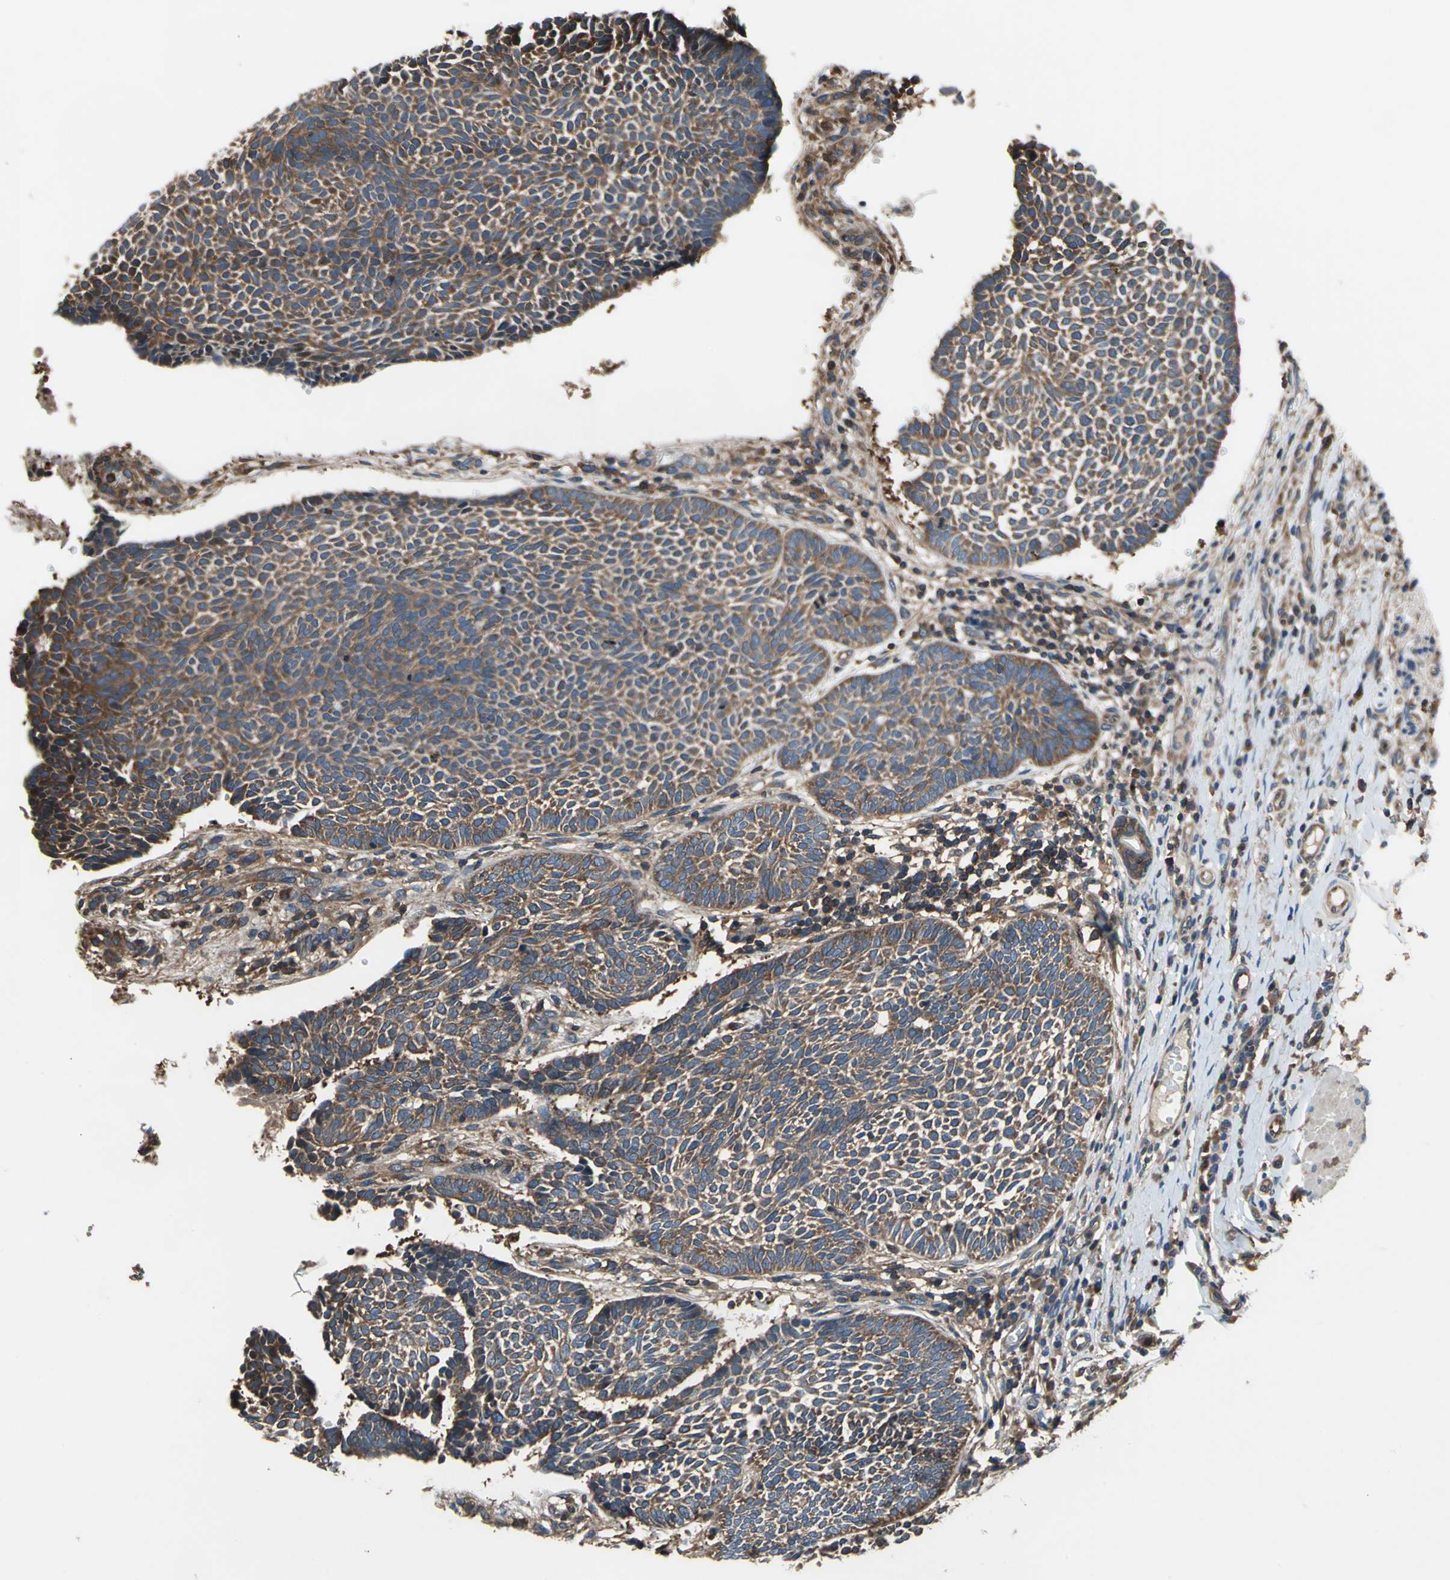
{"staining": {"intensity": "strong", "quantity": ">75%", "location": "cytoplasmic/membranous"}, "tissue": "skin cancer", "cell_type": "Tumor cells", "image_type": "cancer", "snomed": [{"axis": "morphology", "description": "Normal tissue, NOS"}, {"axis": "morphology", "description": "Basal cell carcinoma"}, {"axis": "topography", "description": "Skin"}], "caption": "This photomicrograph shows immunohistochemistry (IHC) staining of human basal cell carcinoma (skin), with high strong cytoplasmic/membranous staining in approximately >75% of tumor cells.", "gene": "CAPN1", "patient": {"sex": "male", "age": 87}}